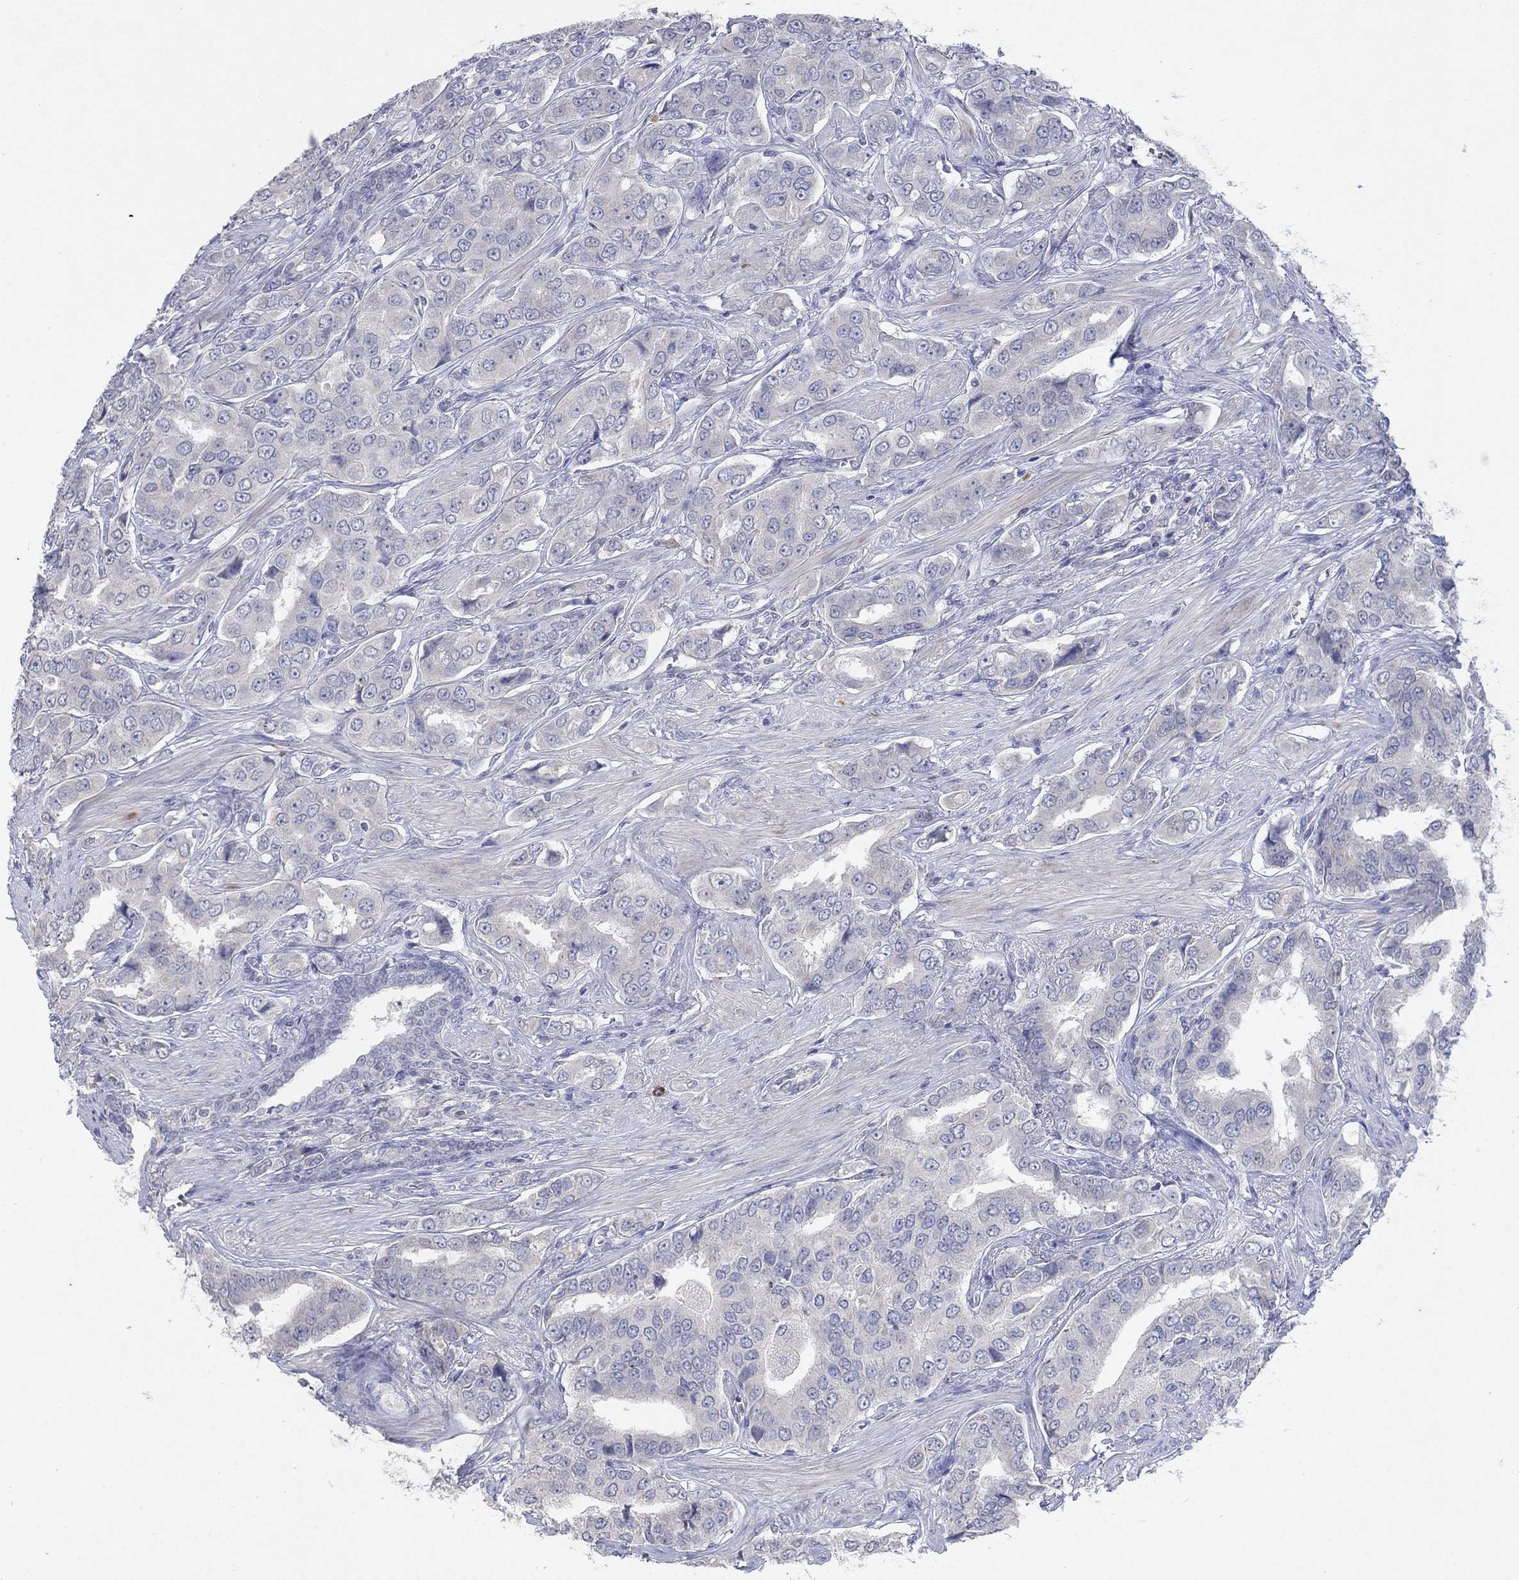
{"staining": {"intensity": "negative", "quantity": "none", "location": "none"}, "tissue": "prostate cancer", "cell_type": "Tumor cells", "image_type": "cancer", "snomed": [{"axis": "morphology", "description": "Adenocarcinoma, NOS"}, {"axis": "topography", "description": "Prostate and seminal vesicle, NOS"}, {"axis": "topography", "description": "Prostate"}], "caption": "There is no significant expression in tumor cells of prostate cancer.", "gene": "KRT40", "patient": {"sex": "male", "age": 69}}